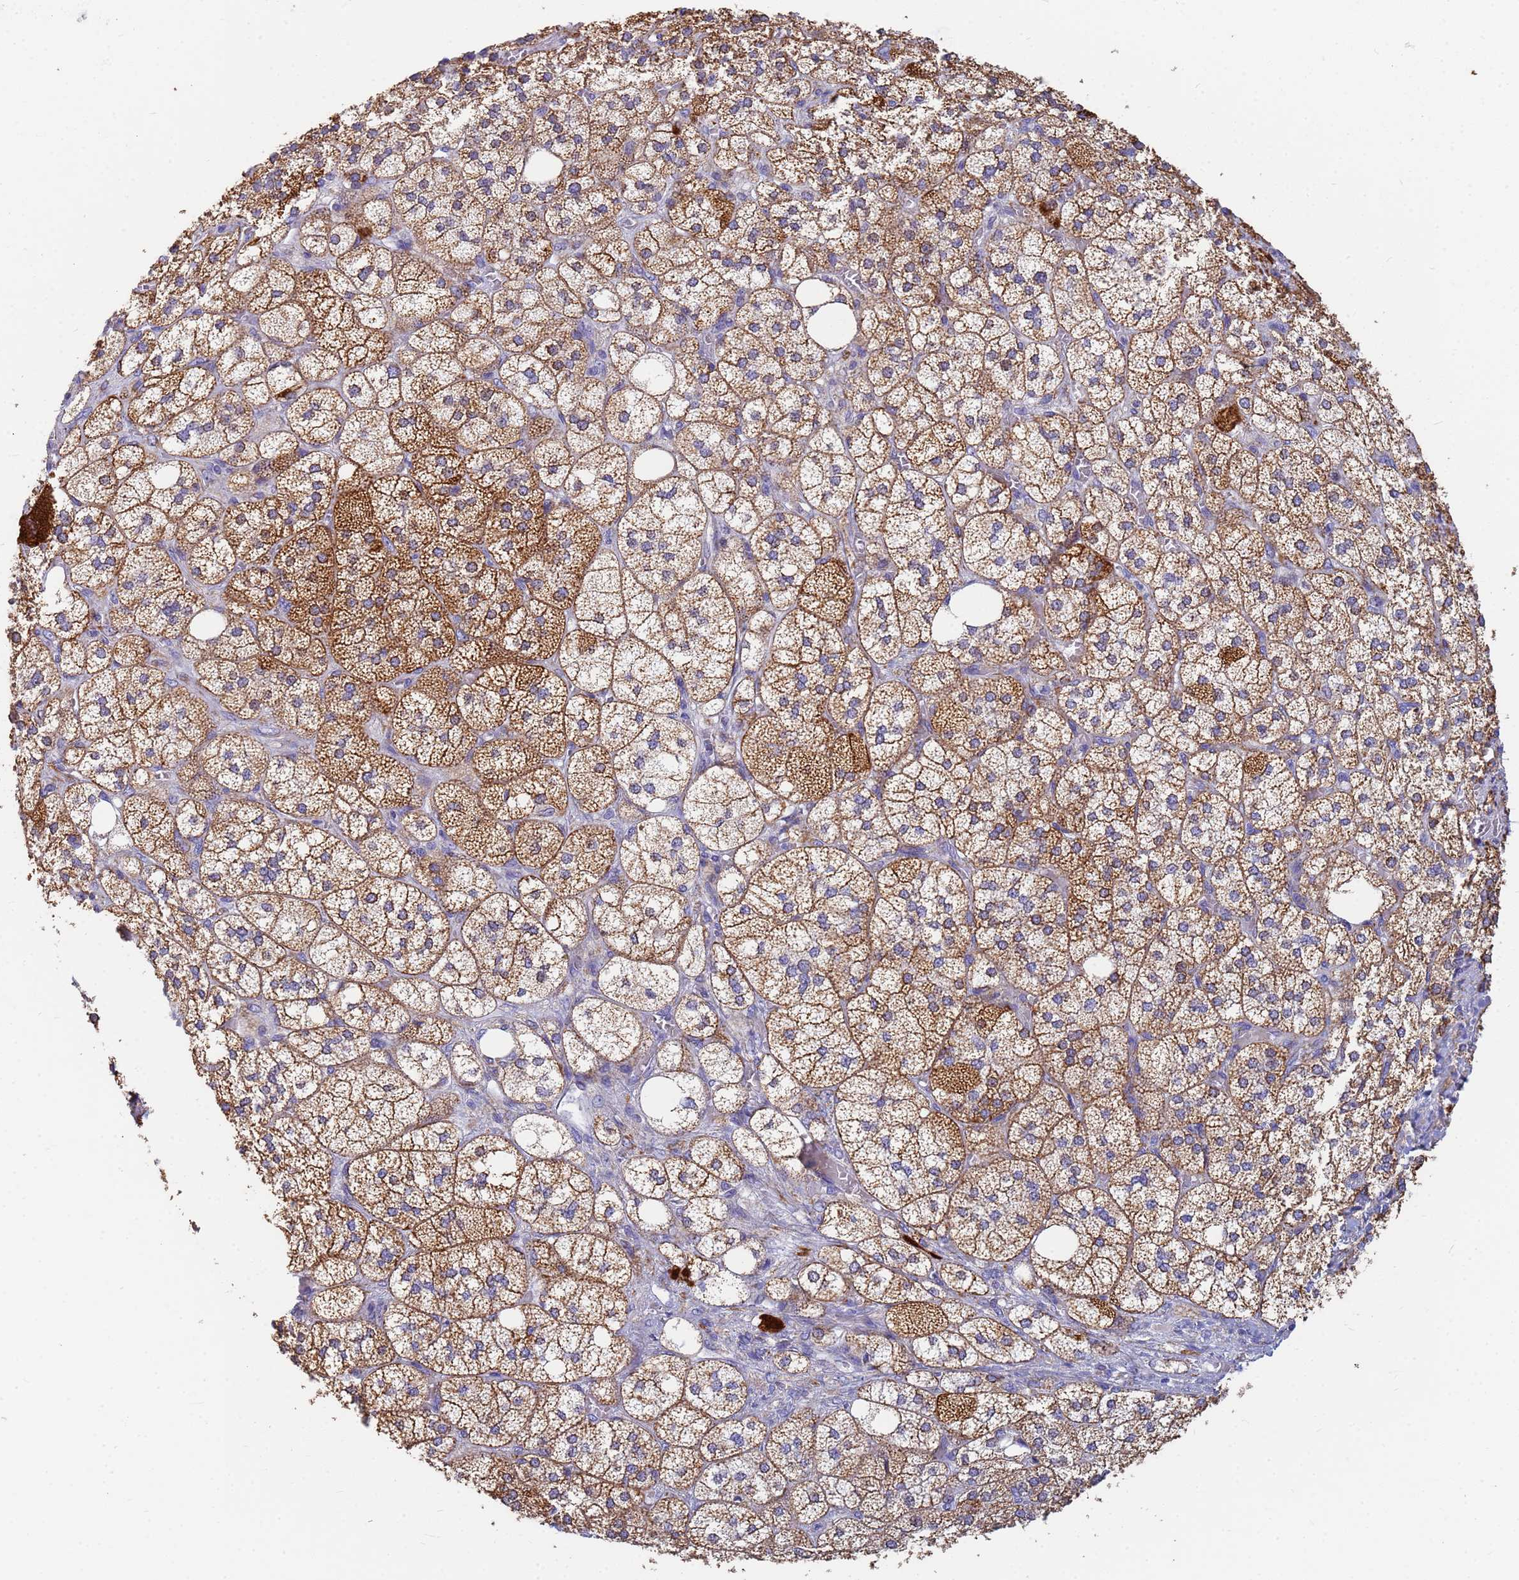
{"staining": {"intensity": "strong", "quantity": ">75%", "location": "cytoplasmic/membranous"}, "tissue": "adrenal gland", "cell_type": "Glandular cells", "image_type": "normal", "snomed": [{"axis": "morphology", "description": "Normal tissue, NOS"}, {"axis": "topography", "description": "Adrenal gland"}], "caption": "Adrenal gland stained with DAB IHC demonstrates high levels of strong cytoplasmic/membranous positivity in about >75% of glandular cells.", "gene": "UQCRHL", "patient": {"sex": "male", "age": 61}}